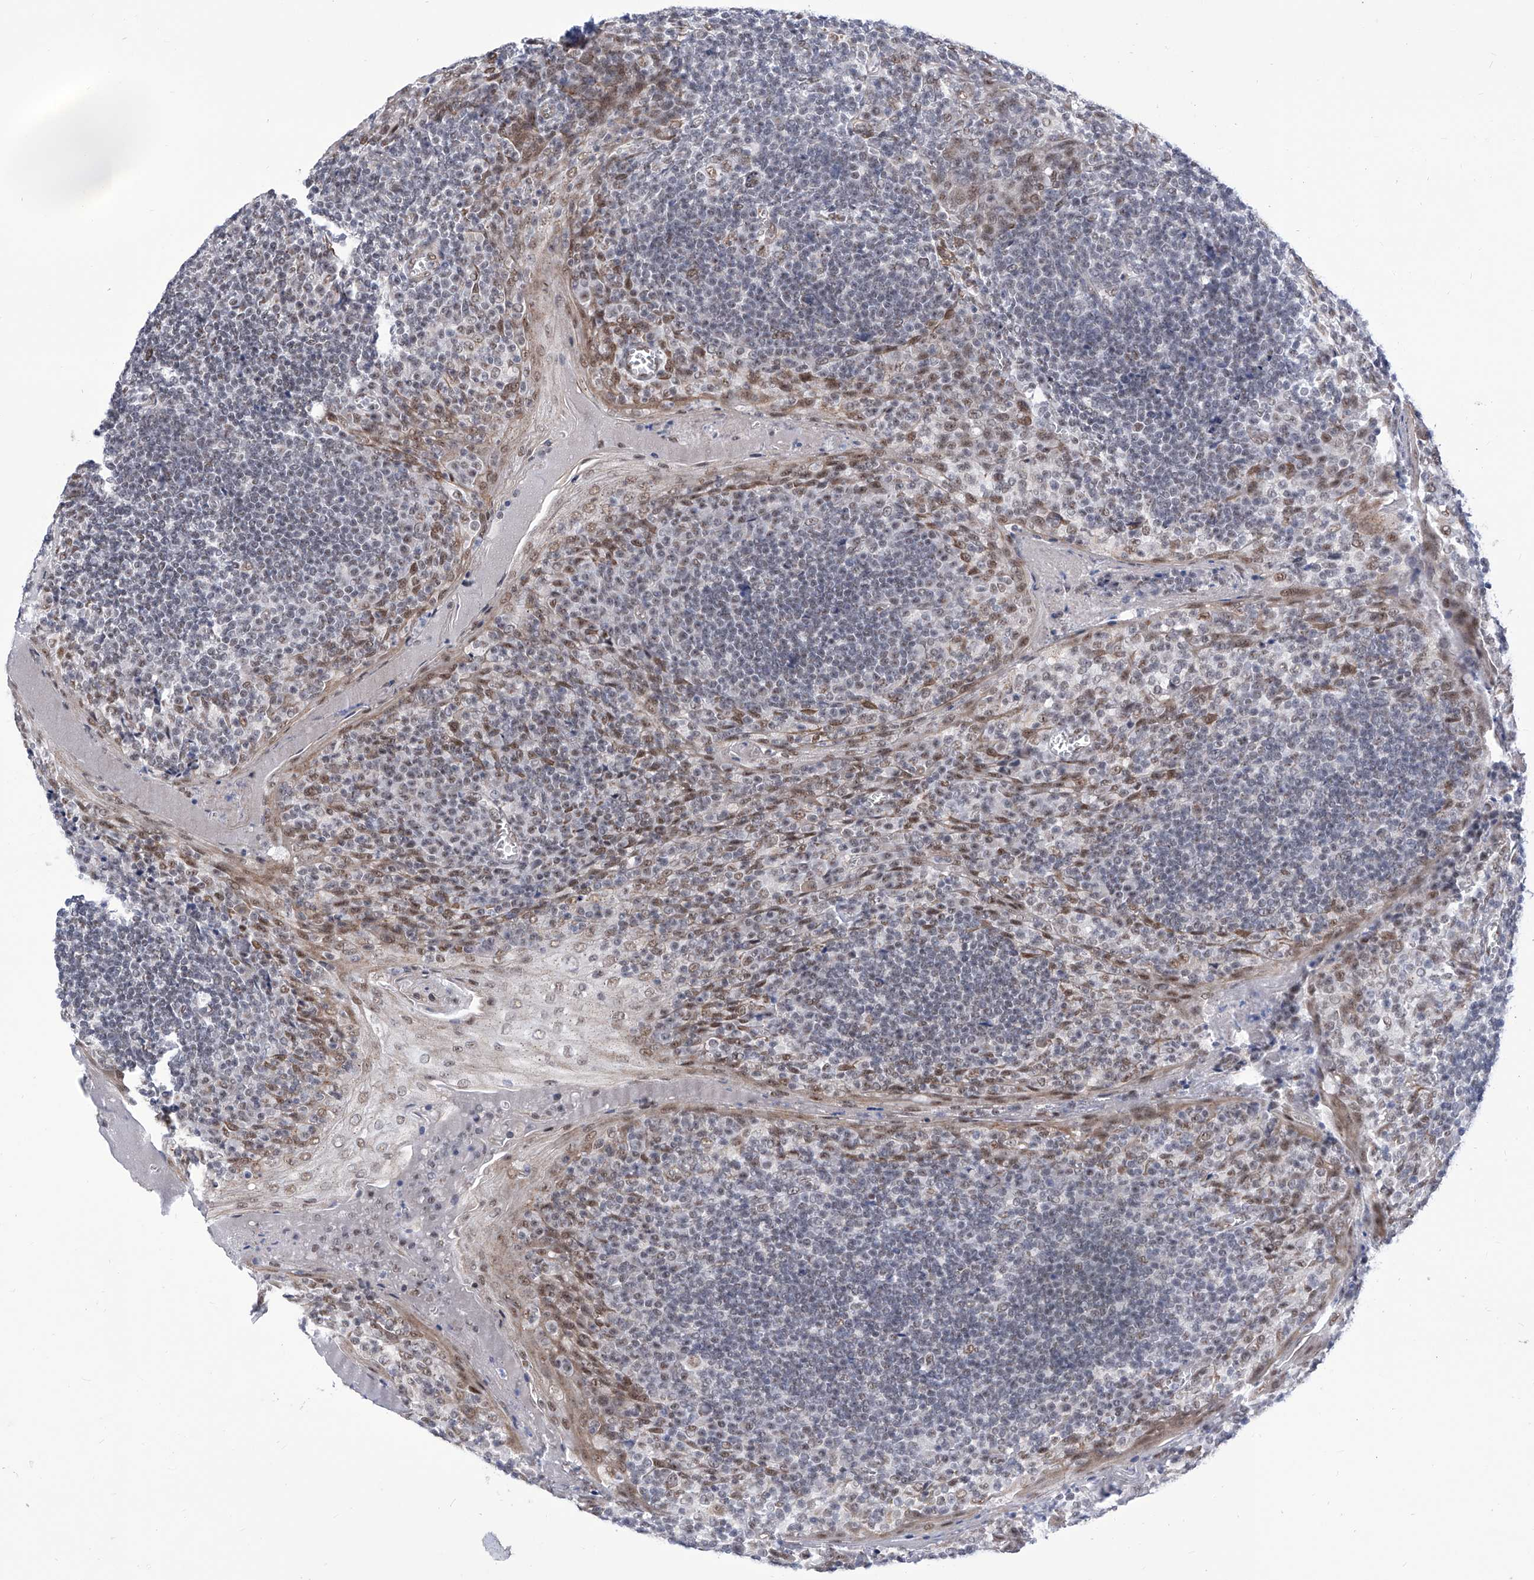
{"staining": {"intensity": "weak", "quantity": "<25%", "location": "nuclear"}, "tissue": "tonsil", "cell_type": "Germinal center cells", "image_type": "normal", "snomed": [{"axis": "morphology", "description": "Normal tissue, NOS"}, {"axis": "topography", "description": "Tonsil"}], "caption": "The micrograph shows no staining of germinal center cells in benign tonsil. The staining was performed using DAB (3,3'-diaminobenzidine) to visualize the protein expression in brown, while the nuclei were stained in blue with hematoxylin (Magnification: 20x).", "gene": "SART1", "patient": {"sex": "male", "age": 27}}